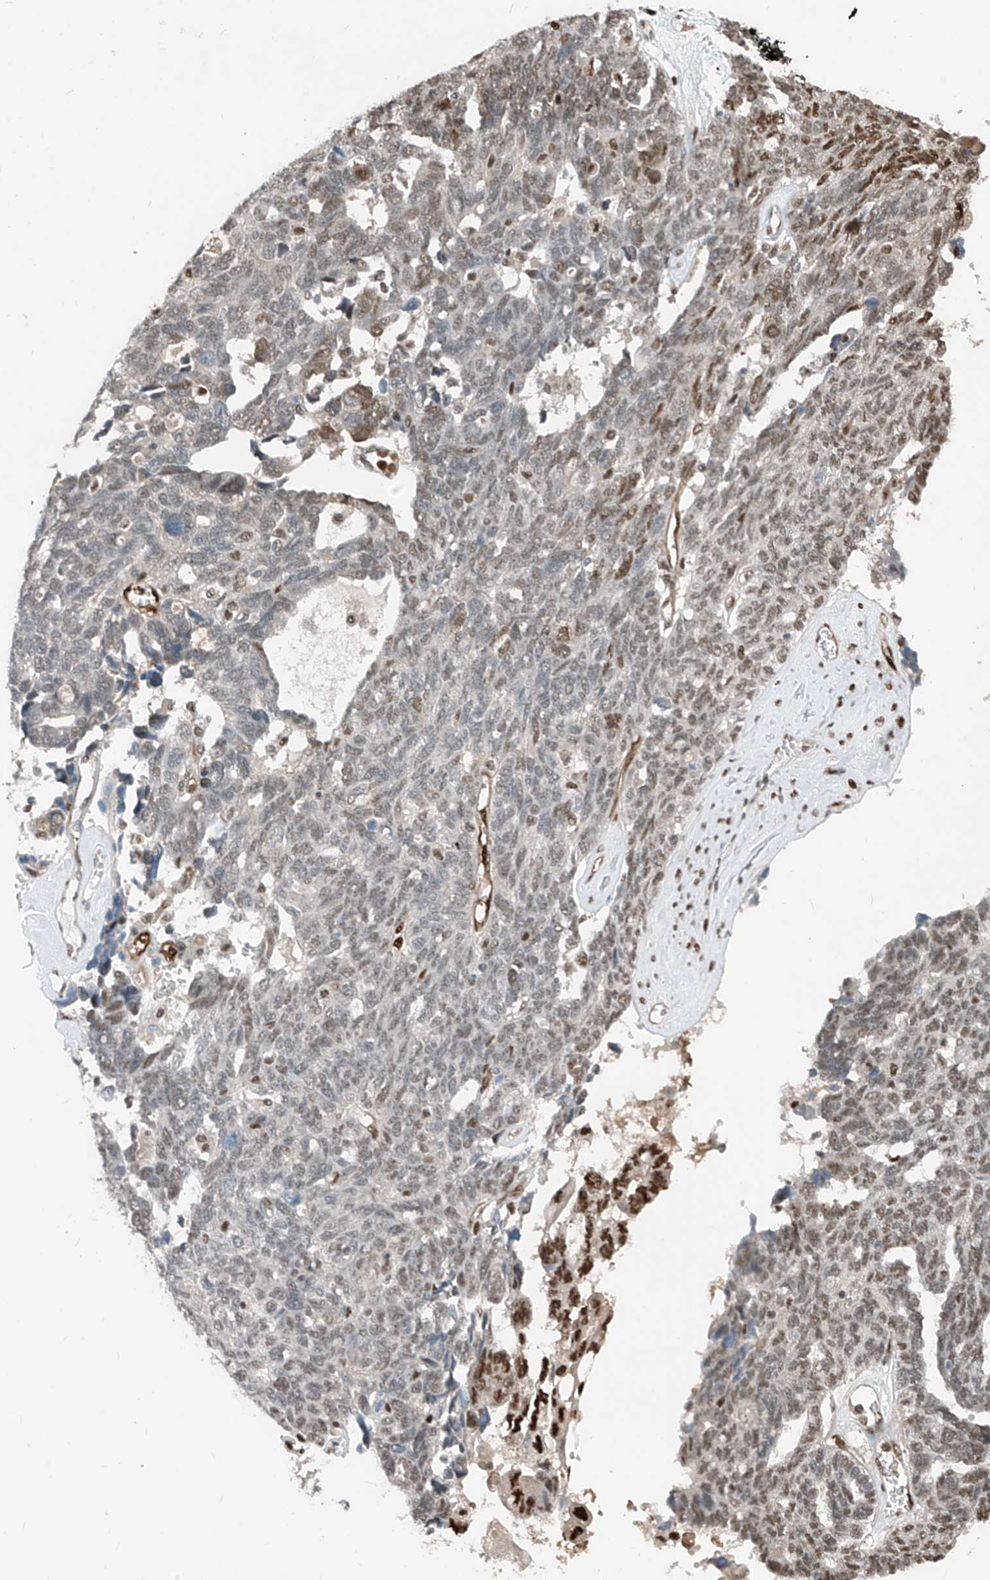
{"staining": {"intensity": "moderate", "quantity": "25%-75%", "location": "nuclear"}, "tissue": "ovarian cancer", "cell_type": "Tumor cells", "image_type": "cancer", "snomed": [{"axis": "morphology", "description": "Cystadenocarcinoma, serous, NOS"}, {"axis": "topography", "description": "Ovary"}], "caption": "Ovarian cancer stained with DAB immunohistochemistry reveals medium levels of moderate nuclear expression in about 25%-75% of tumor cells.", "gene": "RBP7", "patient": {"sex": "female", "age": 79}}